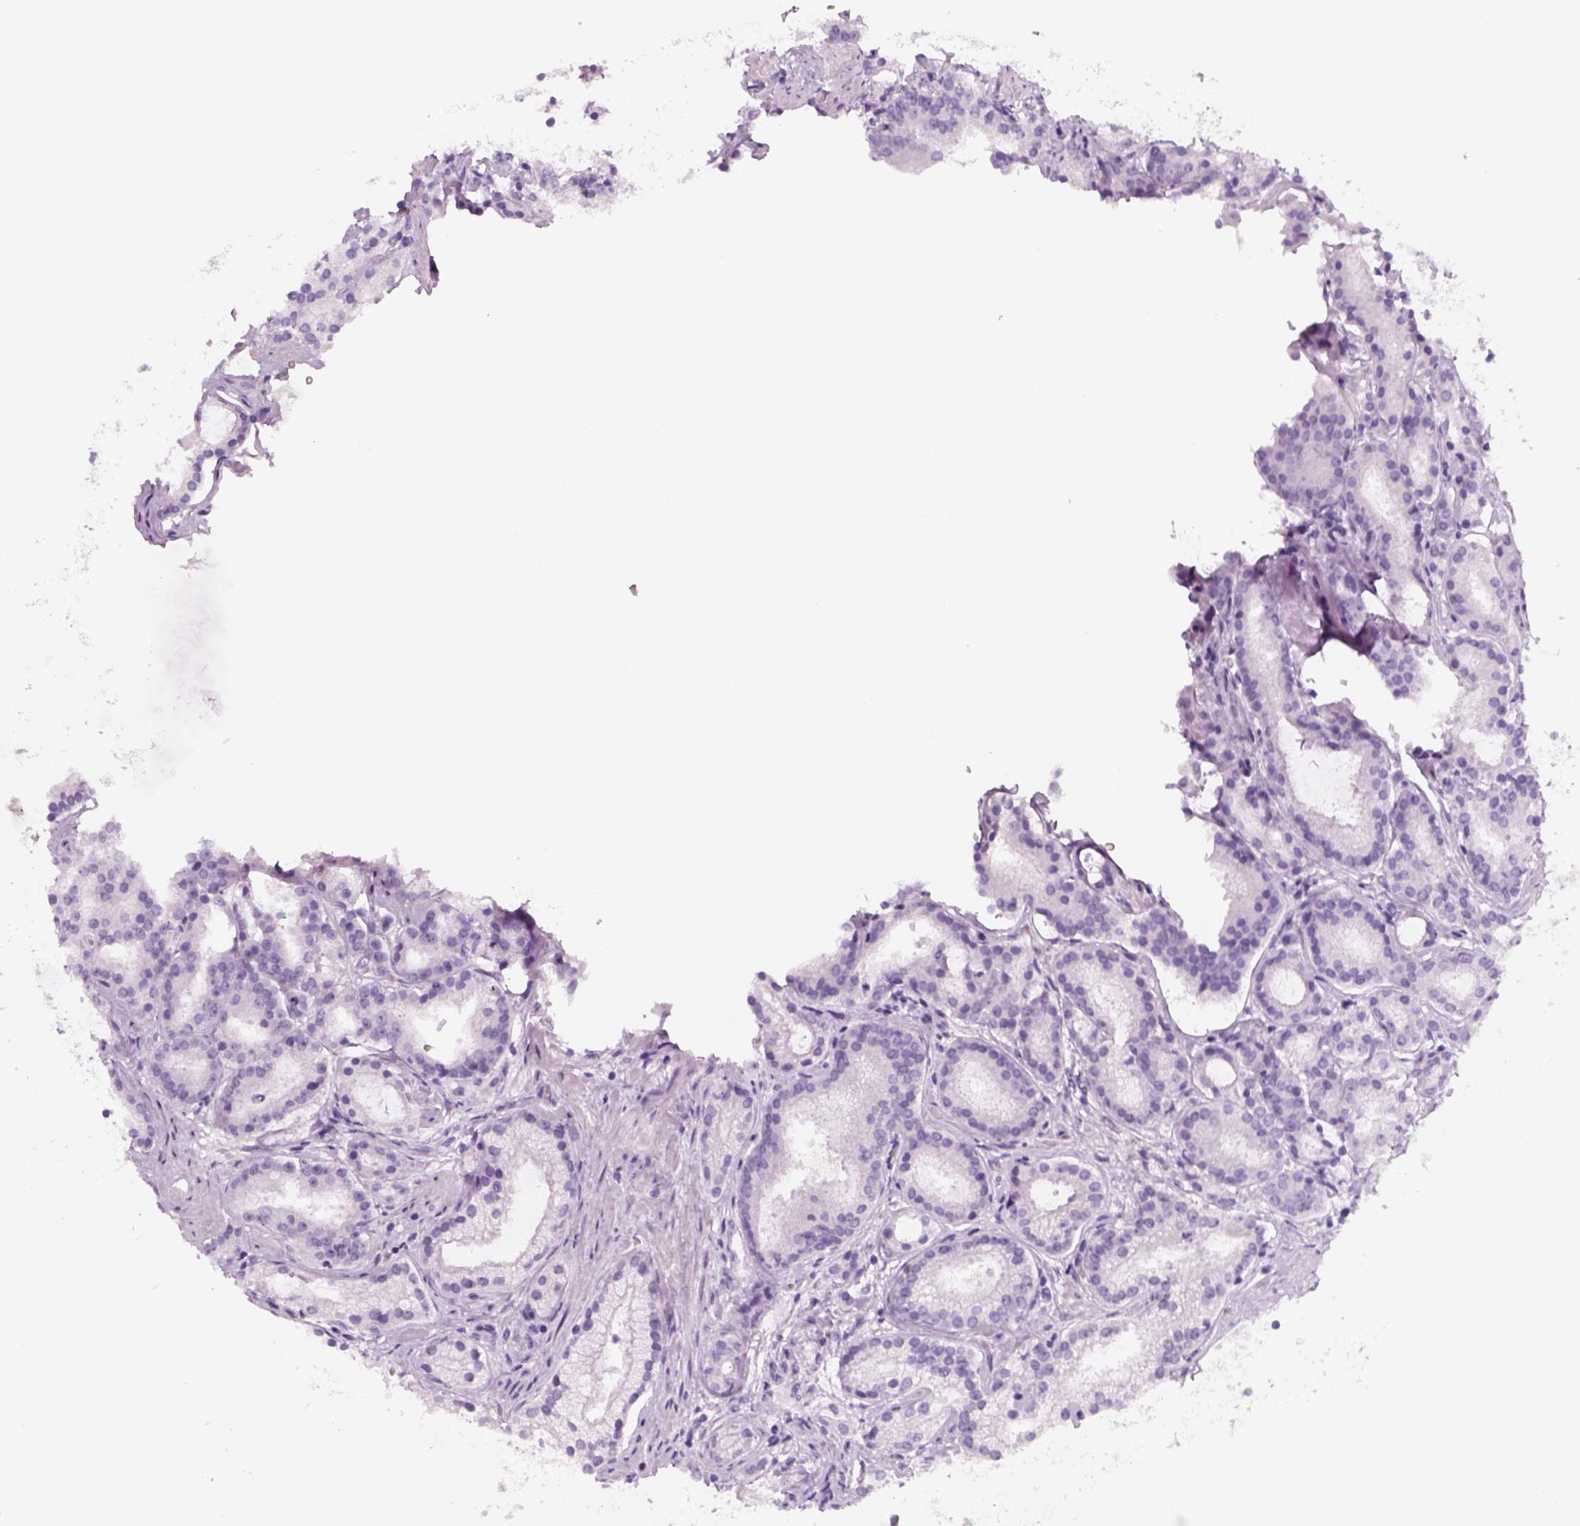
{"staining": {"intensity": "negative", "quantity": "none", "location": "none"}, "tissue": "prostate cancer", "cell_type": "Tumor cells", "image_type": "cancer", "snomed": [{"axis": "morphology", "description": "Adenocarcinoma, High grade"}, {"axis": "topography", "description": "Prostate"}], "caption": "Adenocarcinoma (high-grade) (prostate) stained for a protein using IHC shows no positivity tumor cells.", "gene": "KRTAP11-1", "patient": {"sex": "male", "age": 63}}